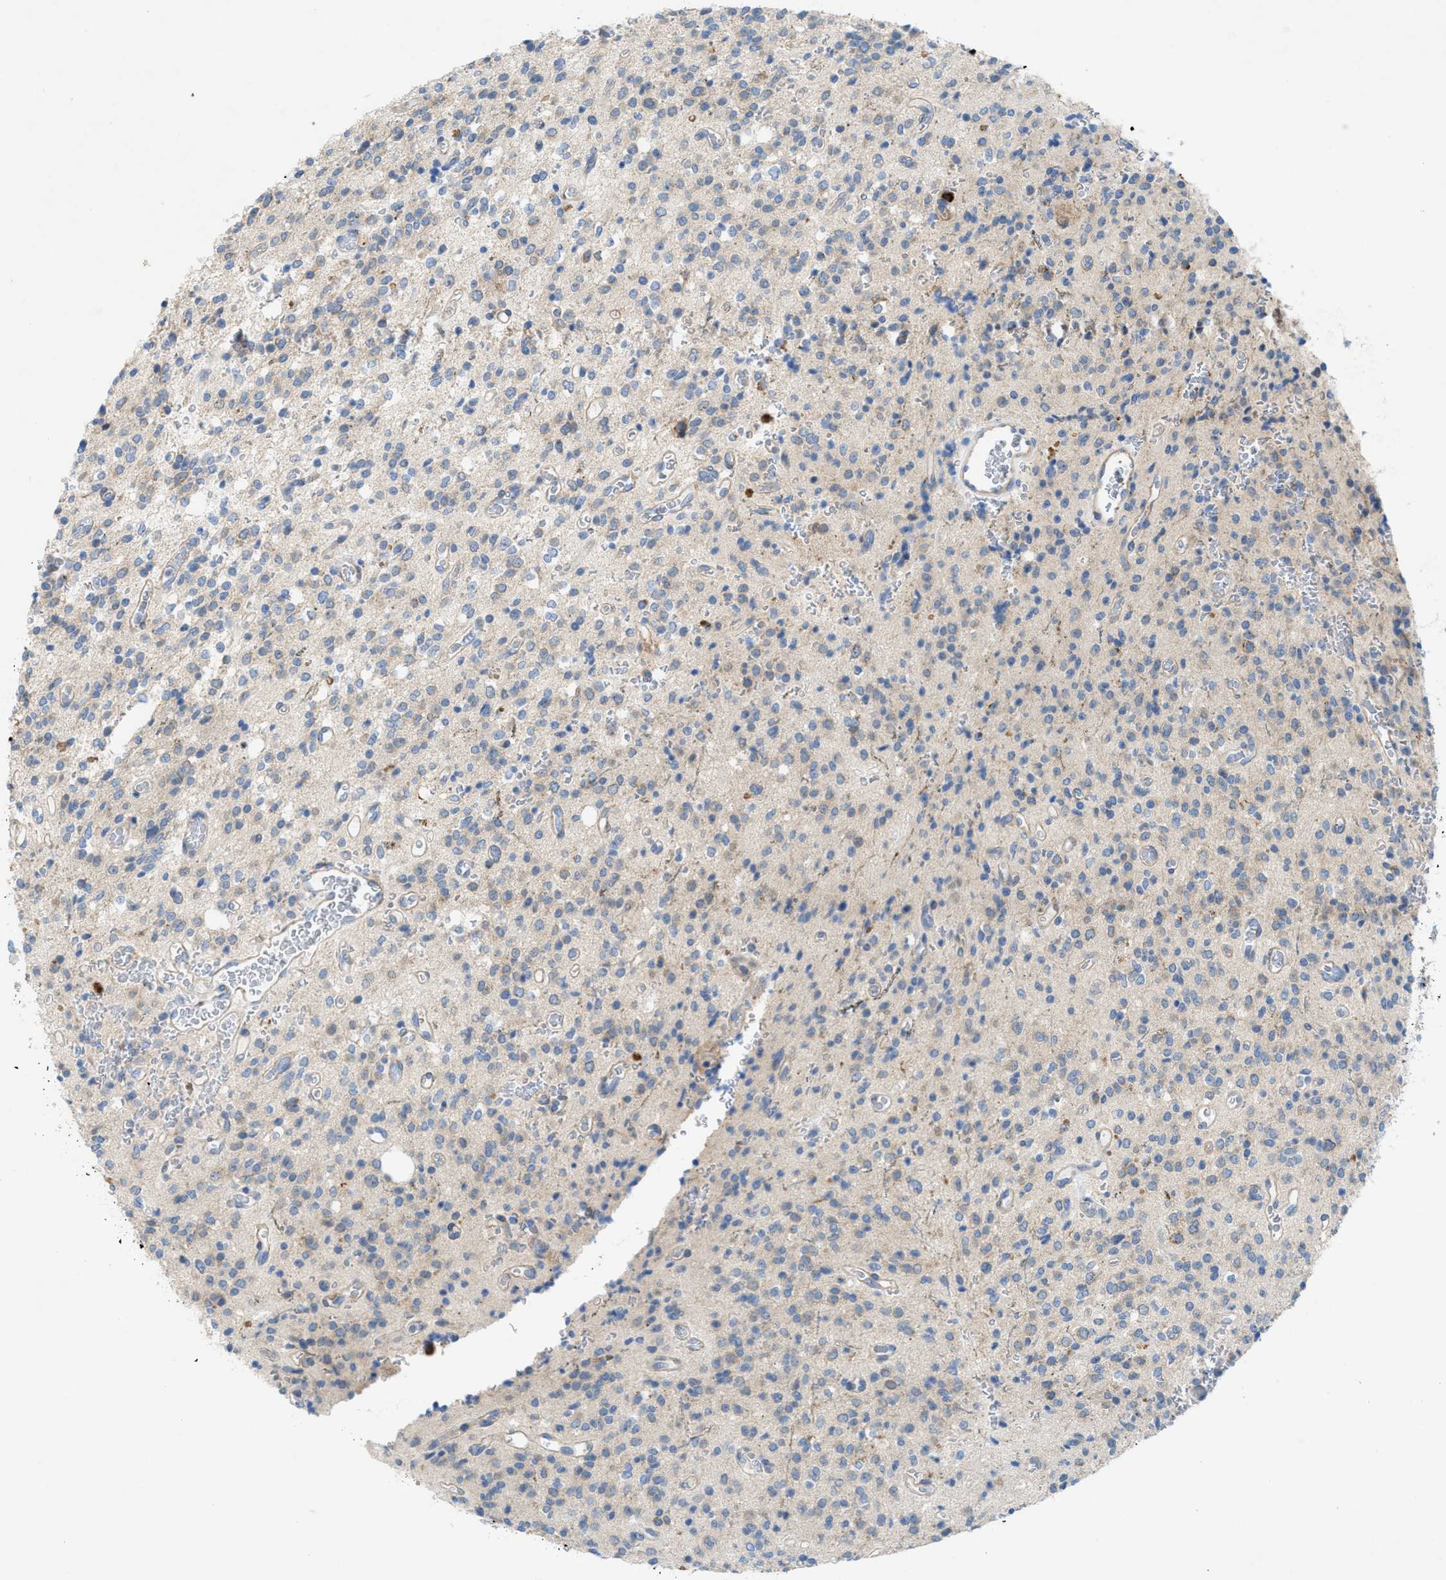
{"staining": {"intensity": "weak", "quantity": "<25%", "location": "cytoplasmic/membranous"}, "tissue": "glioma", "cell_type": "Tumor cells", "image_type": "cancer", "snomed": [{"axis": "morphology", "description": "Glioma, malignant, High grade"}, {"axis": "topography", "description": "Brain"}], "caption": "Tumor cells show no significant protein expression in malignant glioma (high-grade).", "gene": "CMTM1", "patient": {"sex": "male", "age": 34}}